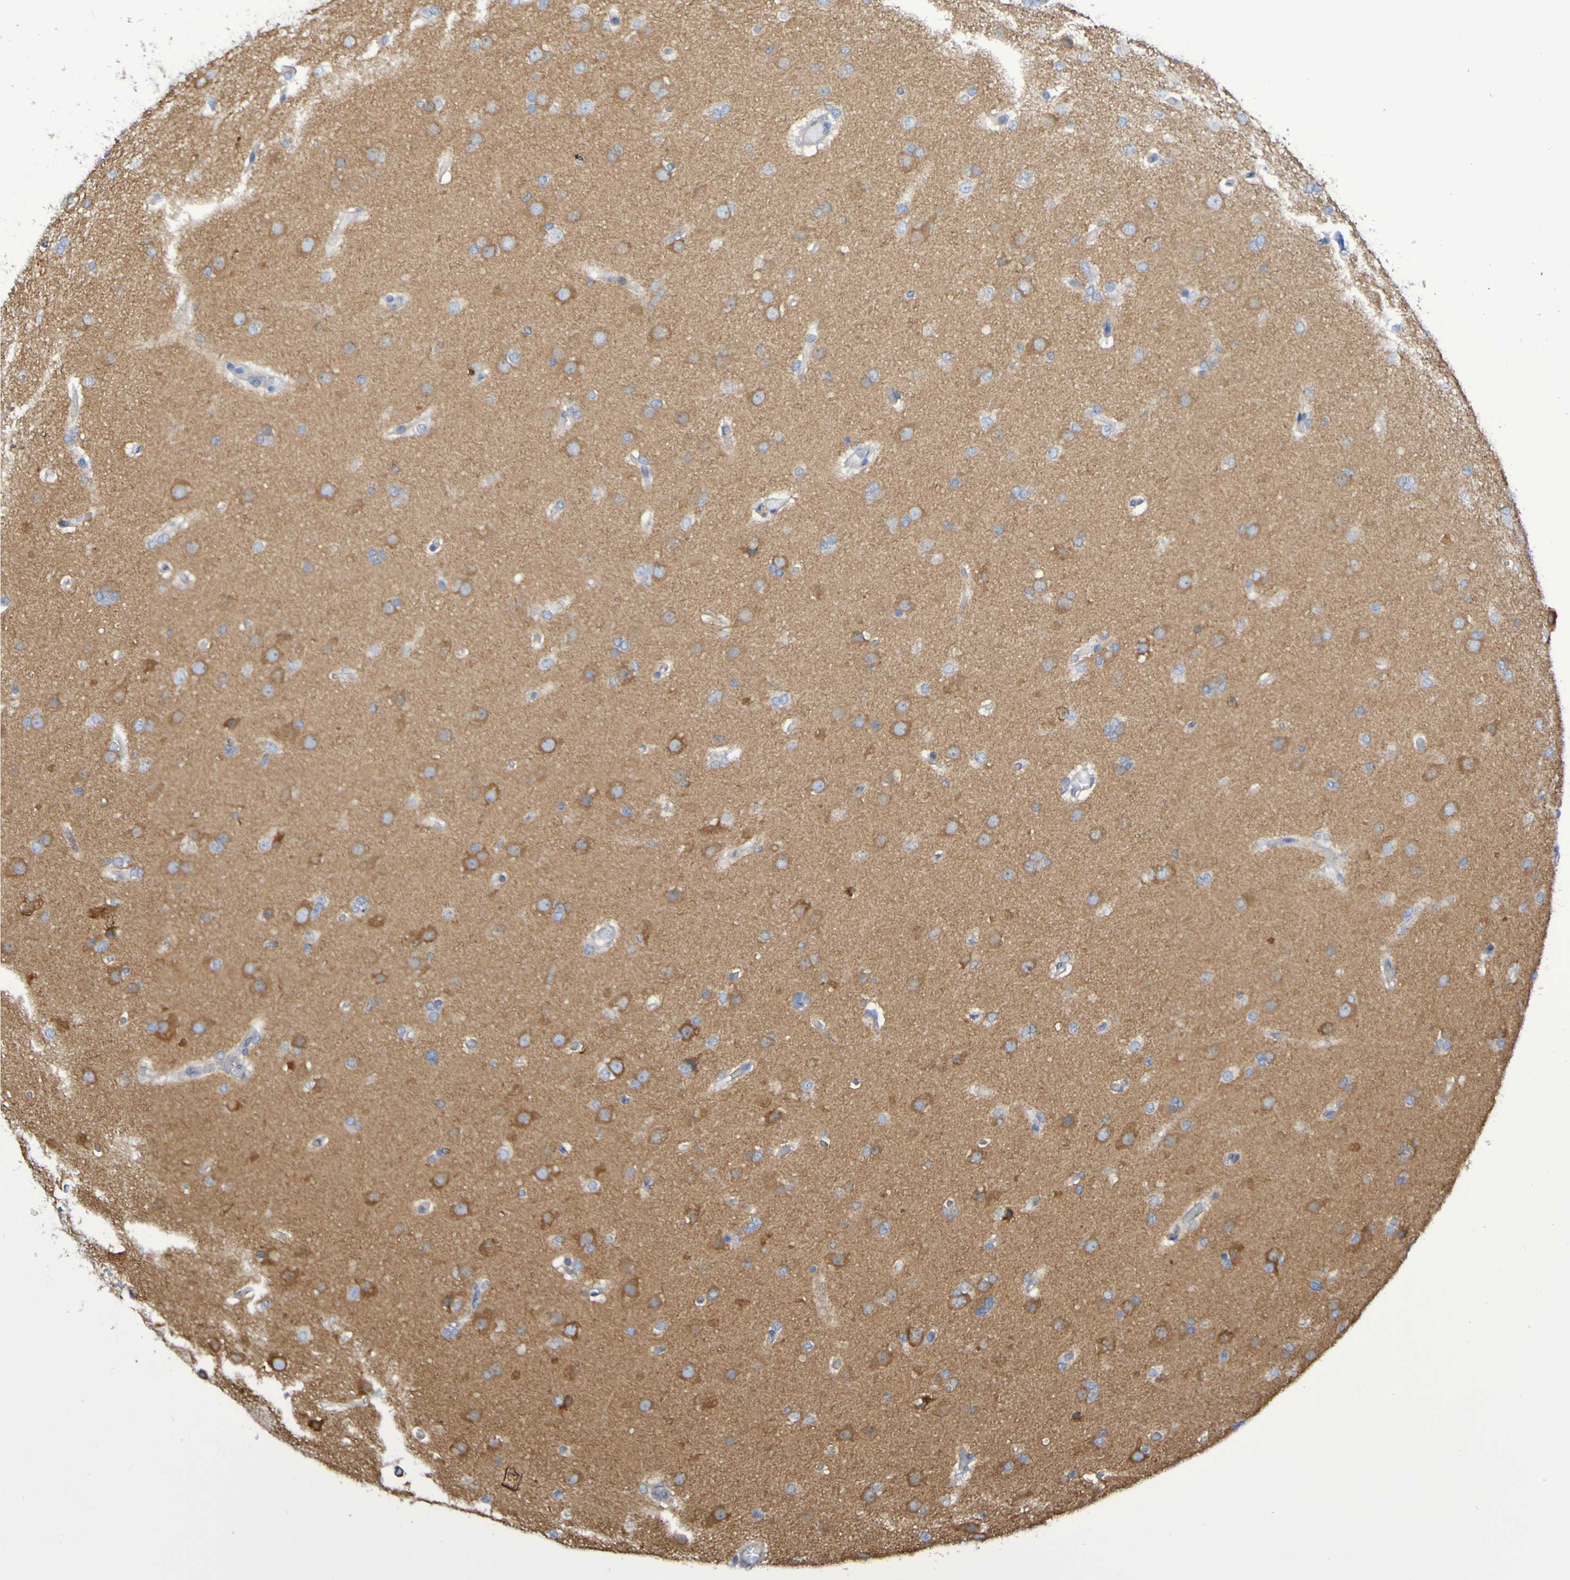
{"staining": {"intensity": "moderate", "quantity": "25%-75%", "location": "cytoplasmic/membranous"}, "tissue": "glioma", "cell_type": "Tumor cells", "image_type": "cancer", "snomed": [{"axis": "morphology", "description": "Glioma, malignant, High grade"}, {"axis": "topography", "description": "Cerebral cortex"}], "caption": "Malignant glioma (high-grade) tissue shows moderate cytoplasmic/membranous positivity in approximately 25%-75% of tumor cells (DAB (3,3'-diaminobenzidine) IHC, brown staining for protein, blue staining for nuclei).", "gene": "SYNJ1", "patient": {"sex": "female", "age": 36}}